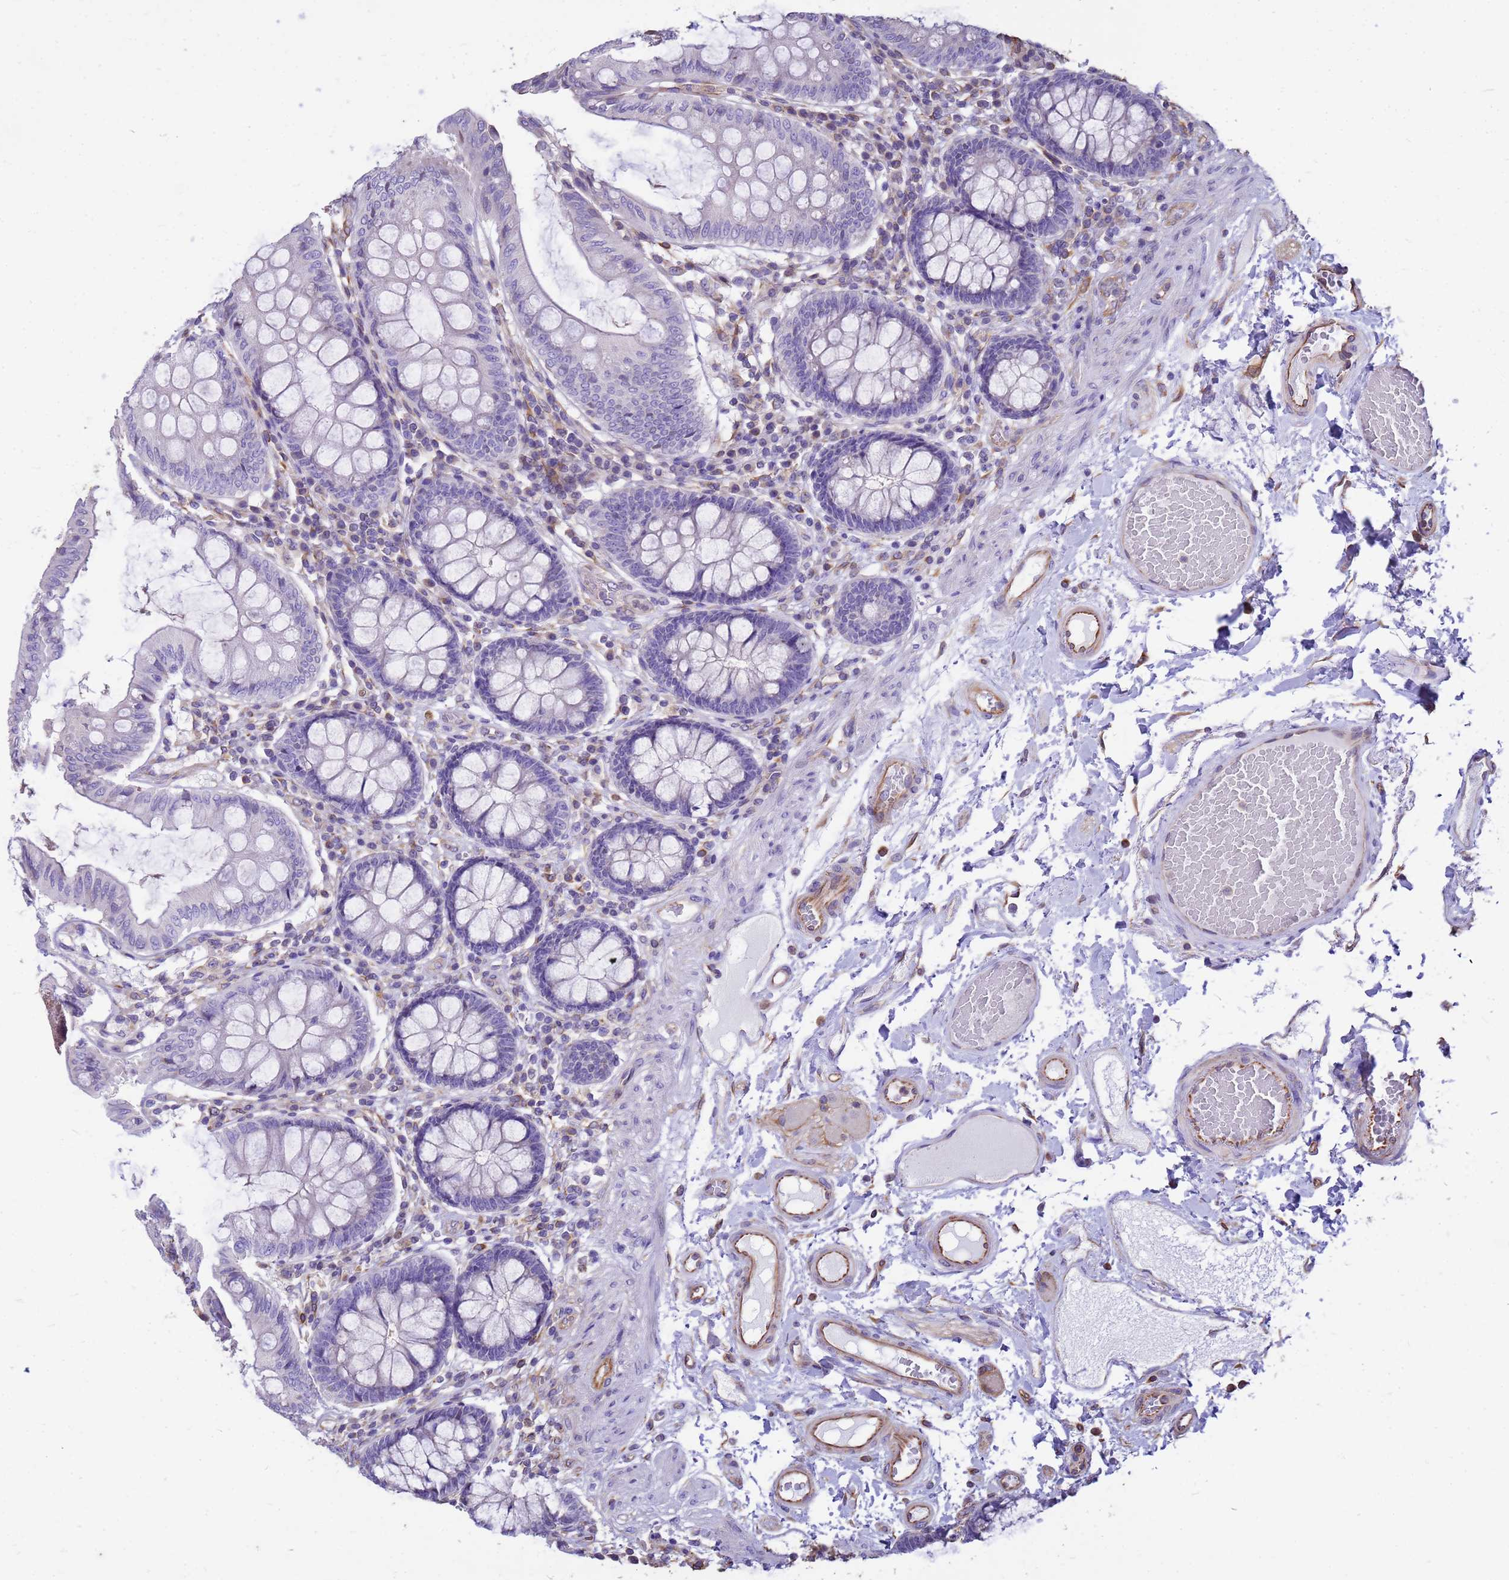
{"staining": {"intensity": "moderate", "quantity": ">75%", "location": "cytoplasmic/membranous"}, "tissue": "colon", "cell_type": "Endothelial cells", "image_type": "normal", "snomed": [{"axis": "morphology", "description": "Normal tissue, NOS"}, {"axis": "topography", "description": "Colon"}], "caption": "Human colon stained for a protein (brown) exhibits moderate cytoplasmic/membranous positive expression in about >75% of endothelial cells.", "gene": "TCEAL3", "patient": {"sex": "male", "age": 84}}